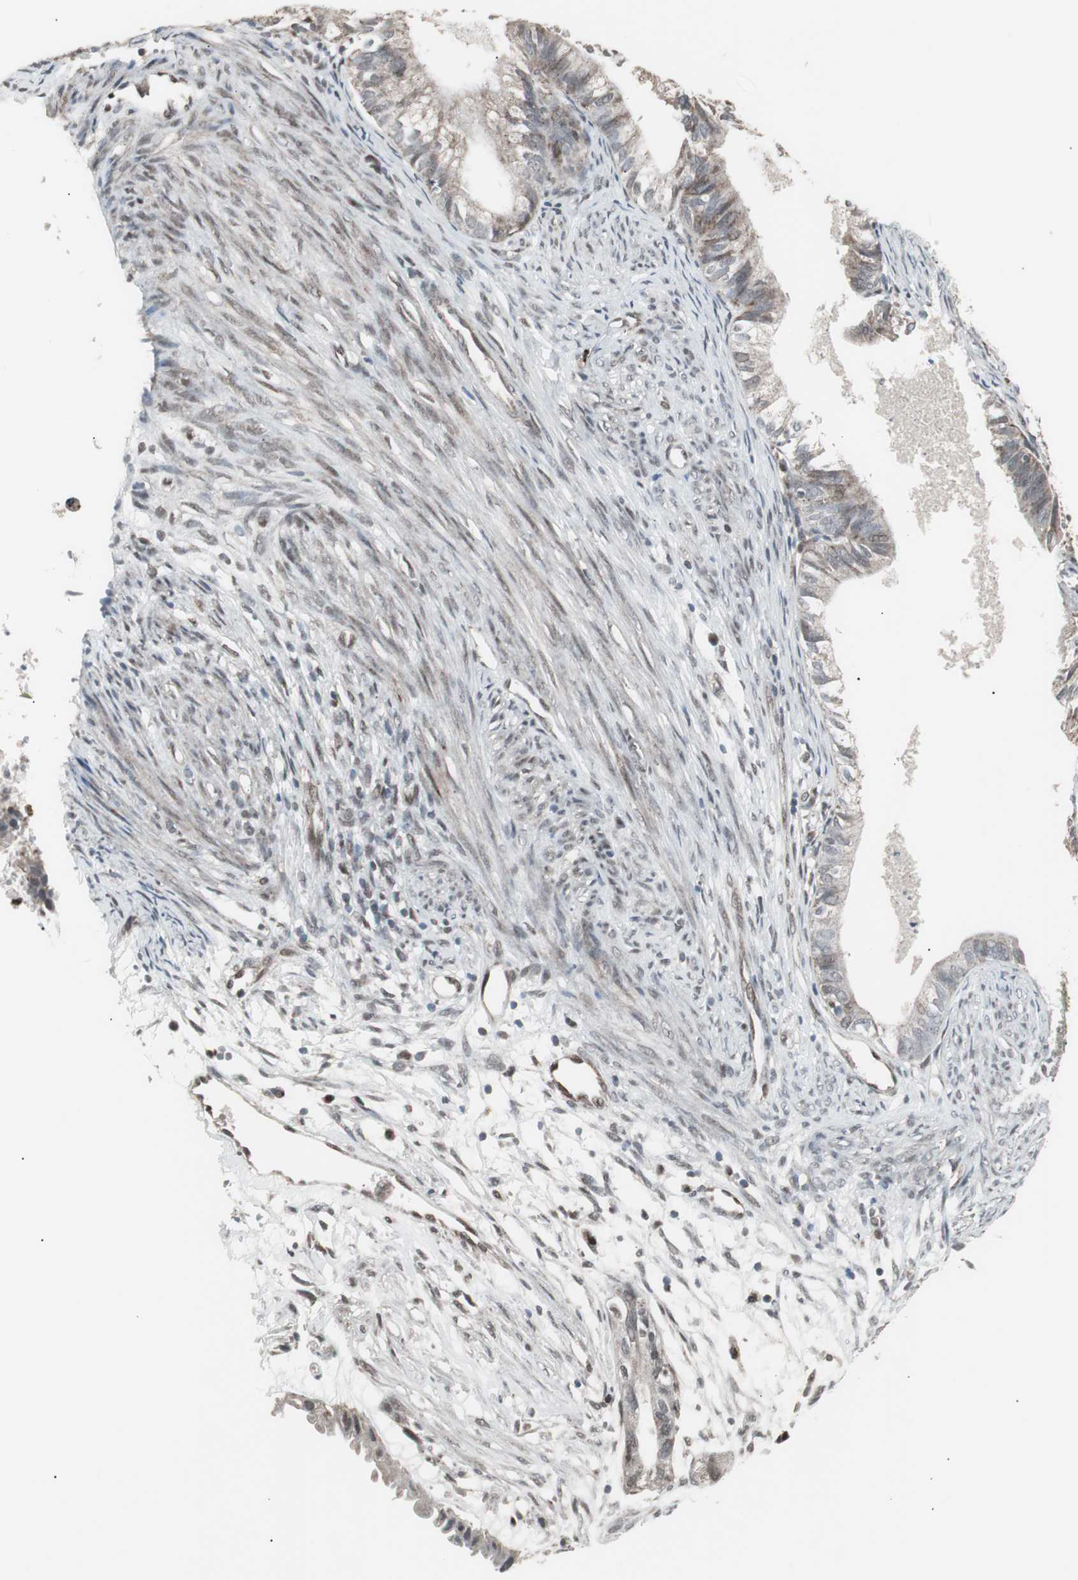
{"staining": {"intensity": "weak", "quantity": "25%-75%", "location": "cytoplasmic/membranous"}, "tissue": "cervical cancer", "cell_type": "Tumor cells", "image_type": "cancer", "snomed": [{"axis": "morphology", "description": "Normal tissue, NOS"}, {"axis": "morphology", "description": "Adenocarcinoma, NOS"}, {"axis": "topography", "description": "Cervix"}, {"axis": "topography", "description": "Endometrium"}], "caption": "A micrograph of cervical cancer (adenocarcinoma) stained for a protein shows weak cytoplasmic/membranous brown staining in tumor cells.", "gene": "RXRA", "patient": {"sex": "female", "age": 86}}